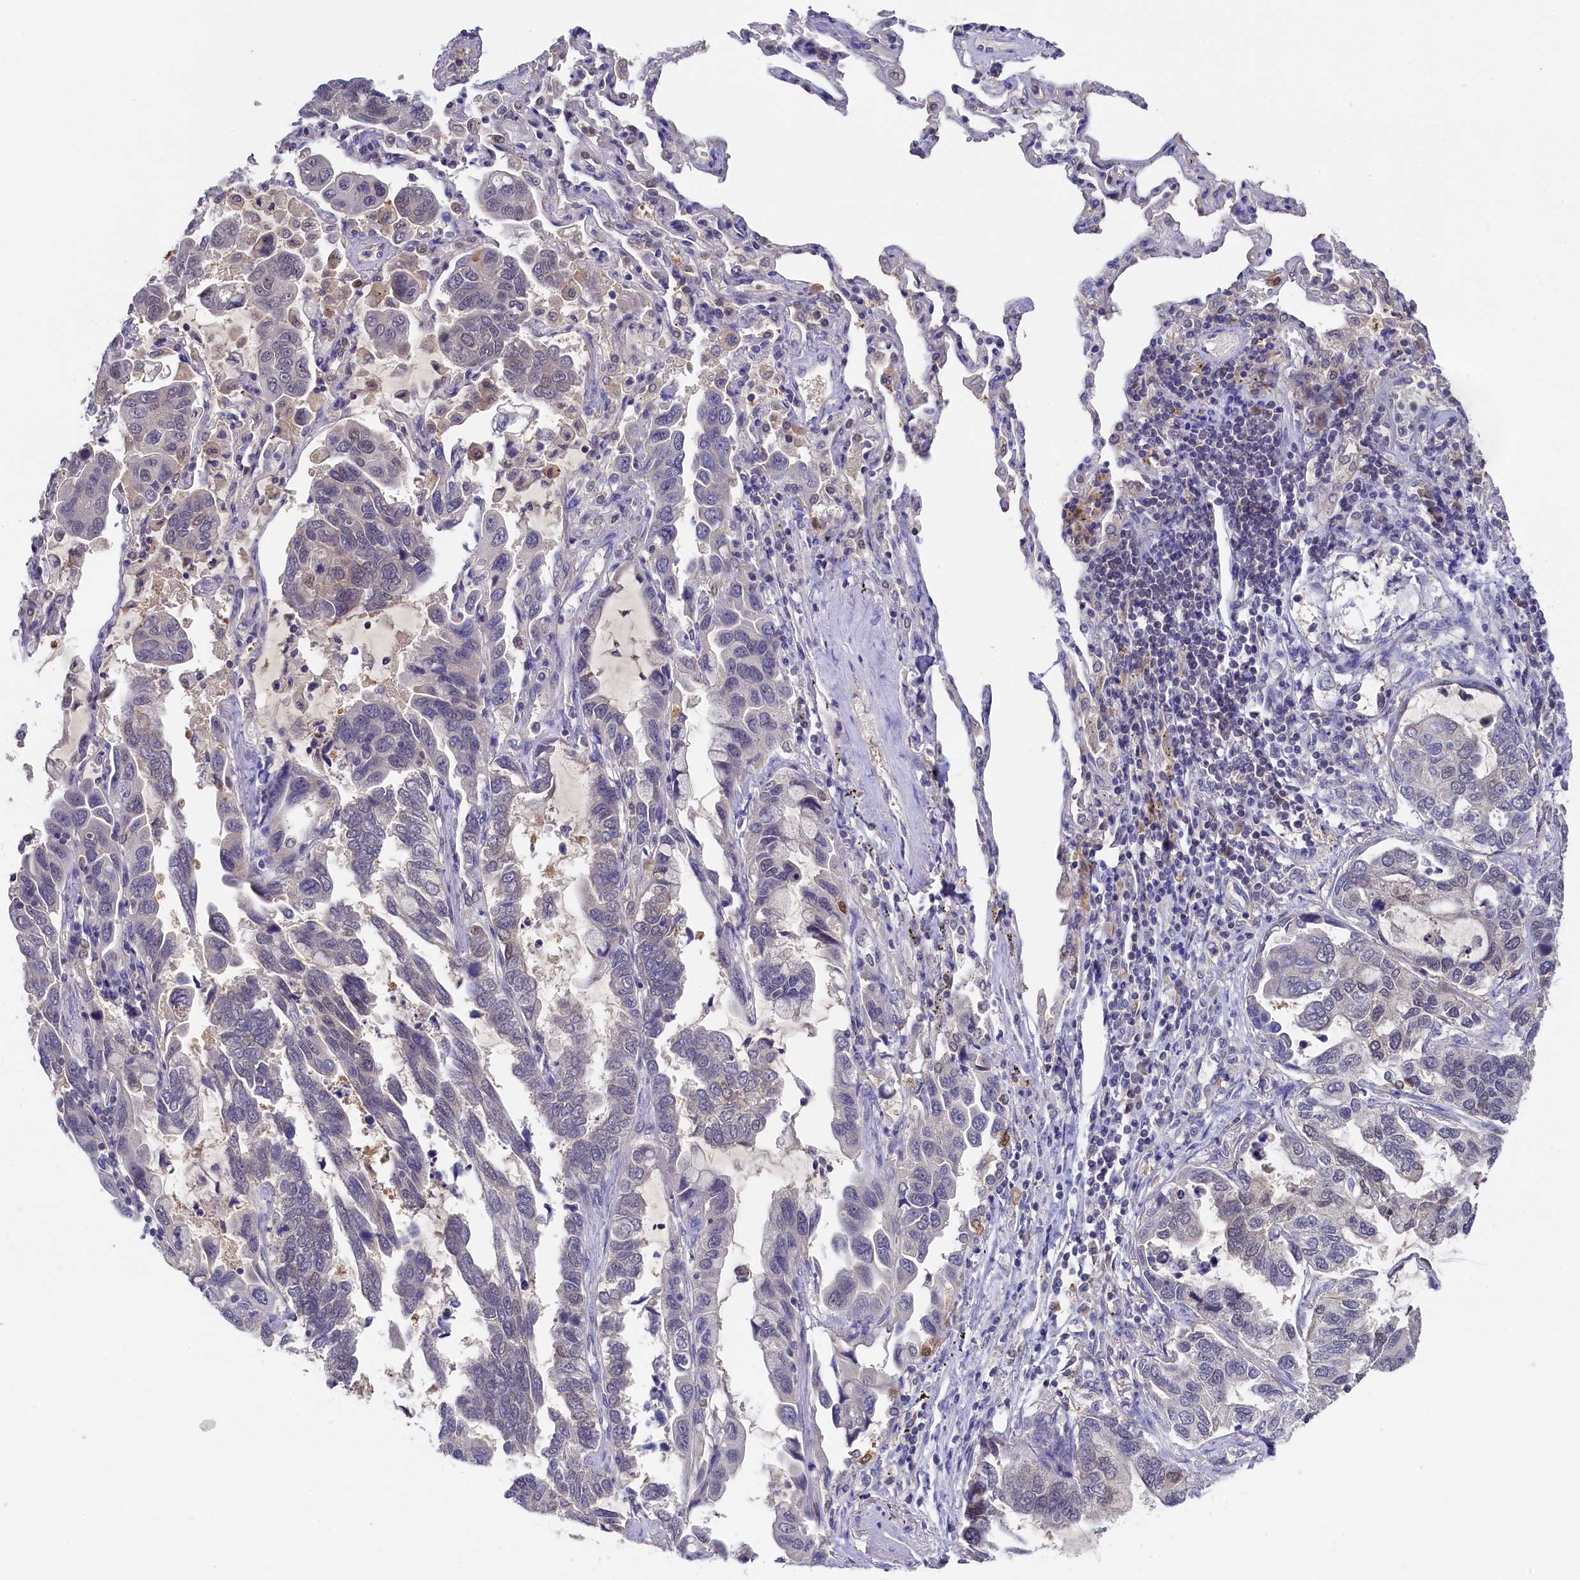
{"staining": {"intensity": "negative", "quantity": "none", "location": "none"}, "tissue": "lung cancer", "cell_type": "Tumor cells", "image_type": "cancer", "snomed": [{"axis": "morphology", "description": "Adenocarcinoma, NOS"}, {"axis": "topography", "description": "Lung"}], "caption": "This is an immunohistochemistry (IHC) histopathology image of human lung cancer. There is no positivity in tumor cells.", "gene": "C11orf54", "patient": {"sex": "male", "age": 64}}